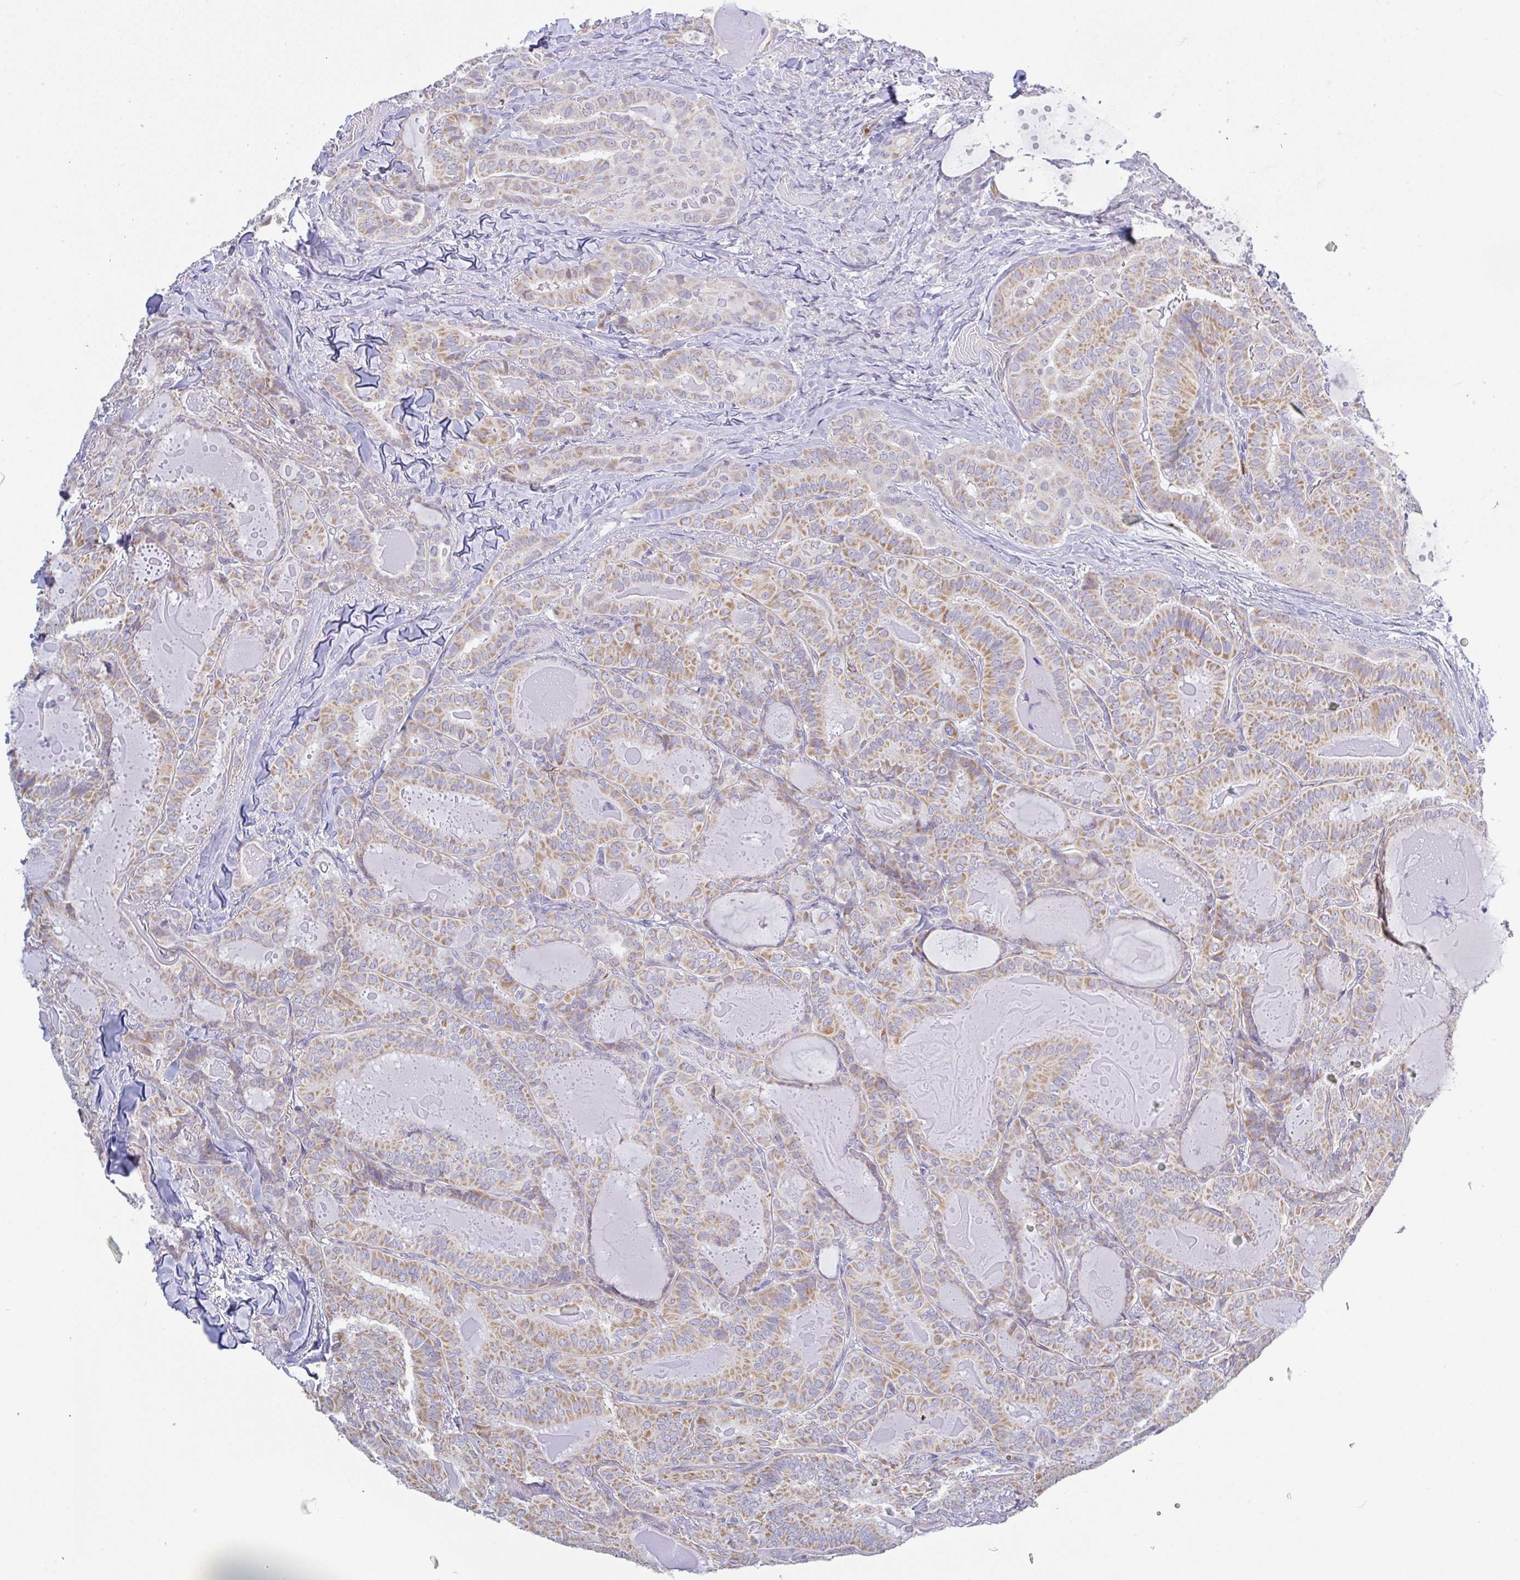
{"staining": {"intensity": "moderate", "quantity": "25%-75%", "location": "cytoplasmic/membranous"}, "tissue": "thyroid cancer", "cell_type": "Tumor cells", "image_type": "cancer", "snomed": [{"axis": "morphology", "description": "Papillary adenocarcinoma, NOS"}, {"axis": "topography", "description": "Thyroid gland"}], "caption": "Thyroid cancer (papillary adenocarcinoma) stained for a protein shows moderate cytoplasmic/membranous positivity in tumor cells.", "gene": "PLCD4", "patient": {"sex": "female", "age": 68}}